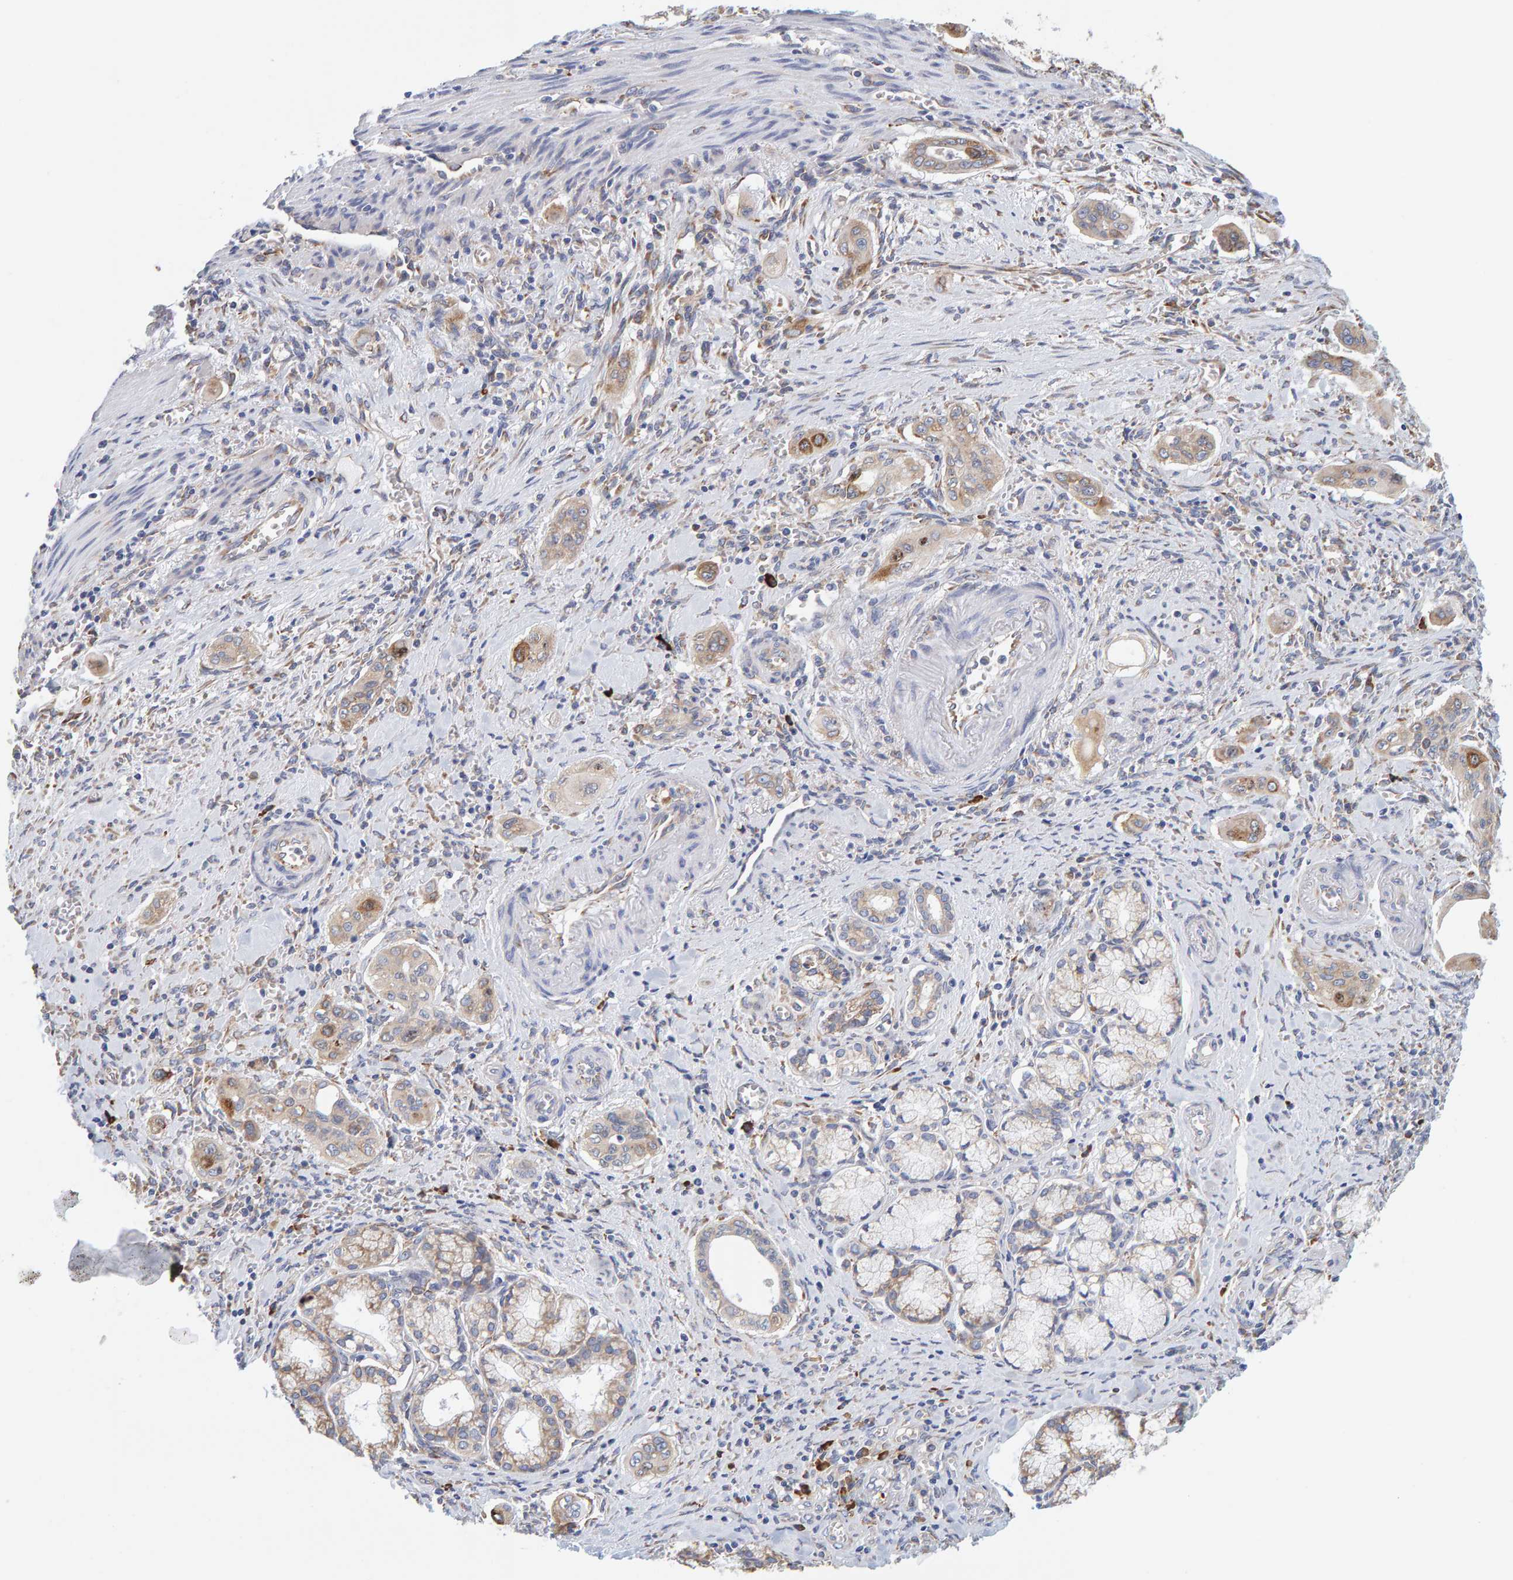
{"staining": {"intensity": "moderate", "quantity": ">75%", "location": "cytoplasmic/membranous"}, "tissue": "pancreatic cancer", "cell_type": "Tumor cells", "image_type": "cancer", "snomed": [{"axis": "morphology", "description": "Adenocarcinoma, NOS"}, {"axis": "topography", "description": "Pancreas"}], "caption": "A brown stain labels moderate cytoplasmic/membranous staining of a protein in human pancreatic adenocarcinoma tumor cells. The protein is shown in brown color, while the nuclei are stained blue.", "gene": "SGPL1", "patient": {"sex": "male", "age": 77}}